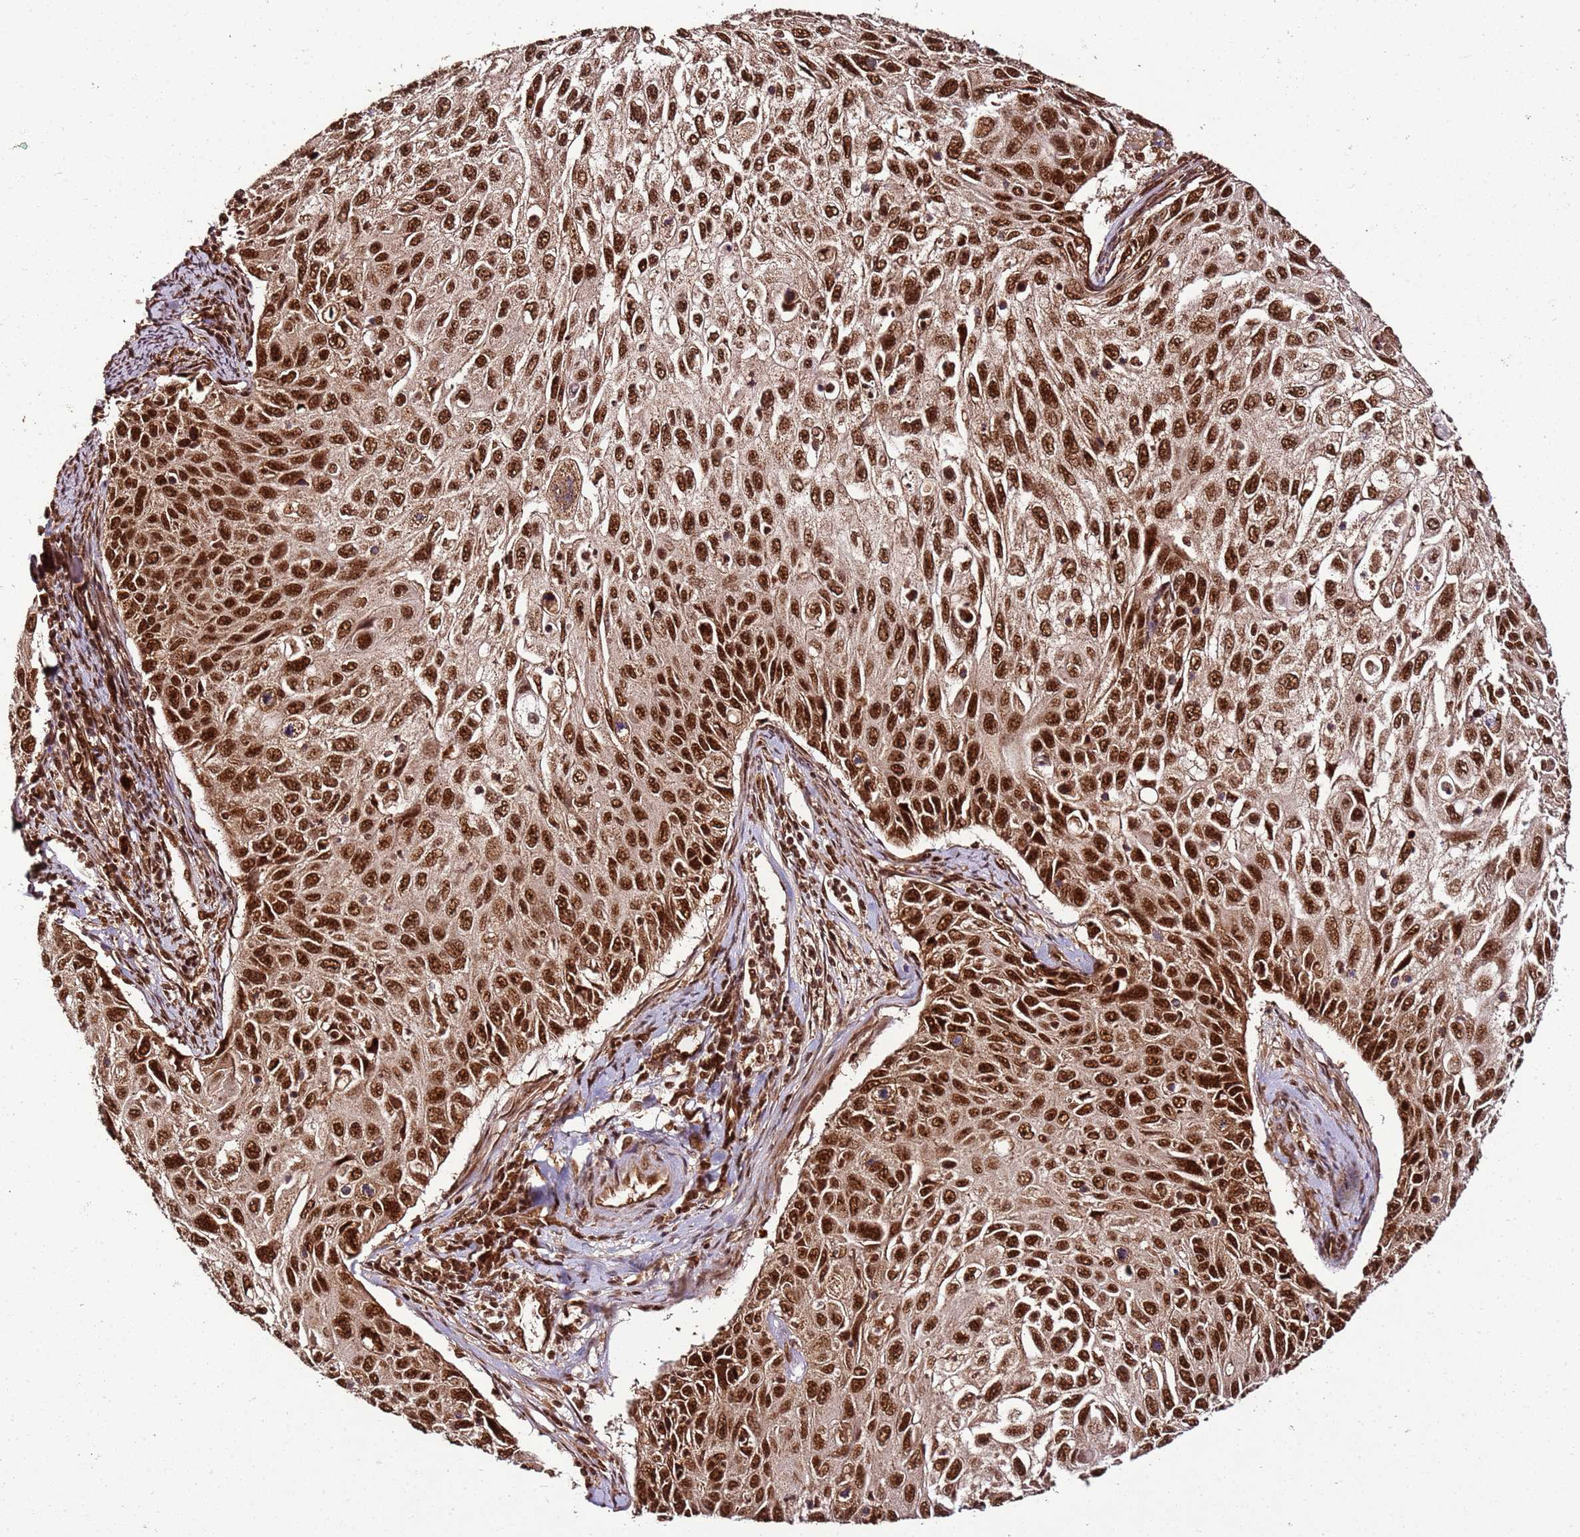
{"staining": {"intensity": "strong", "quantity": ">75%", "location": "nuclear"}, "tissue": "cervical cancer", "cell_type": "Tumor cells", "image_type": "cancer", "snomed": [{"axis": "morphology", "description": "Squamous cell carcinoma, NOS"}, {"axis": "topography", "description": "Cervix"}], "caption": "Cervical cancer (squamous cell carcinoma) stained for a protein shows strong nuclear positivity in tumor cells.", "gene": "XRN2", "patient": {"sex": "female", "age": 70}}